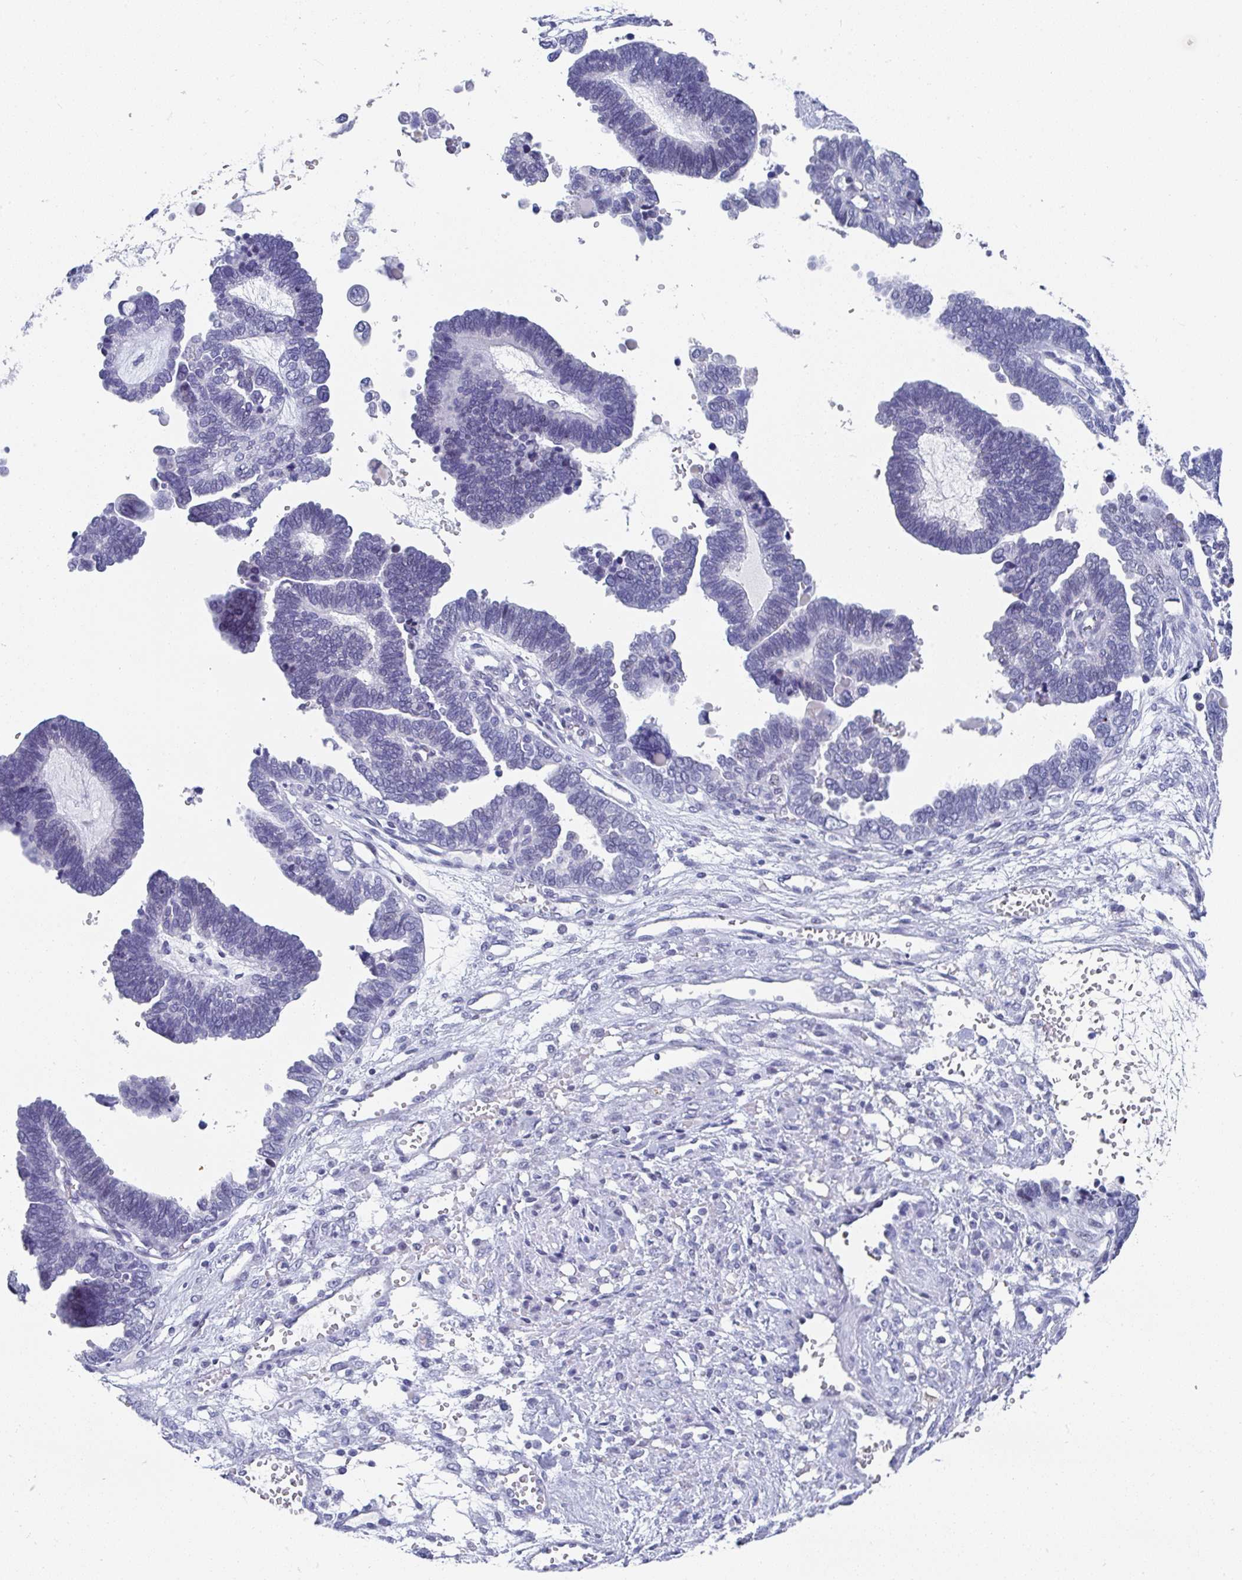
{"staining": {"intensity": "negative", "quantity": "none", "location": "none"}, "tissue": "ovarian cancer", "cell_type": "Tumor cells", "image_type": "cancer", "snomed": [{"axis": "morphology", "description": "Cystadenocarcinoma, serous, NOS"}, {"axis": "topography", "description": "Ovary"}], "caption": "Tumor cells show no significant positivity in ovarian serous cystadenocarcinoma. Brightfield microscopy of immunohistochemistry stained with DAB (3,3'-diaminobenzidine) (brown) and hematoxylin (blue), captured at high magnification.", "gene": "TNFRSF8", "patient": {"sex": "female", "age": 51}}